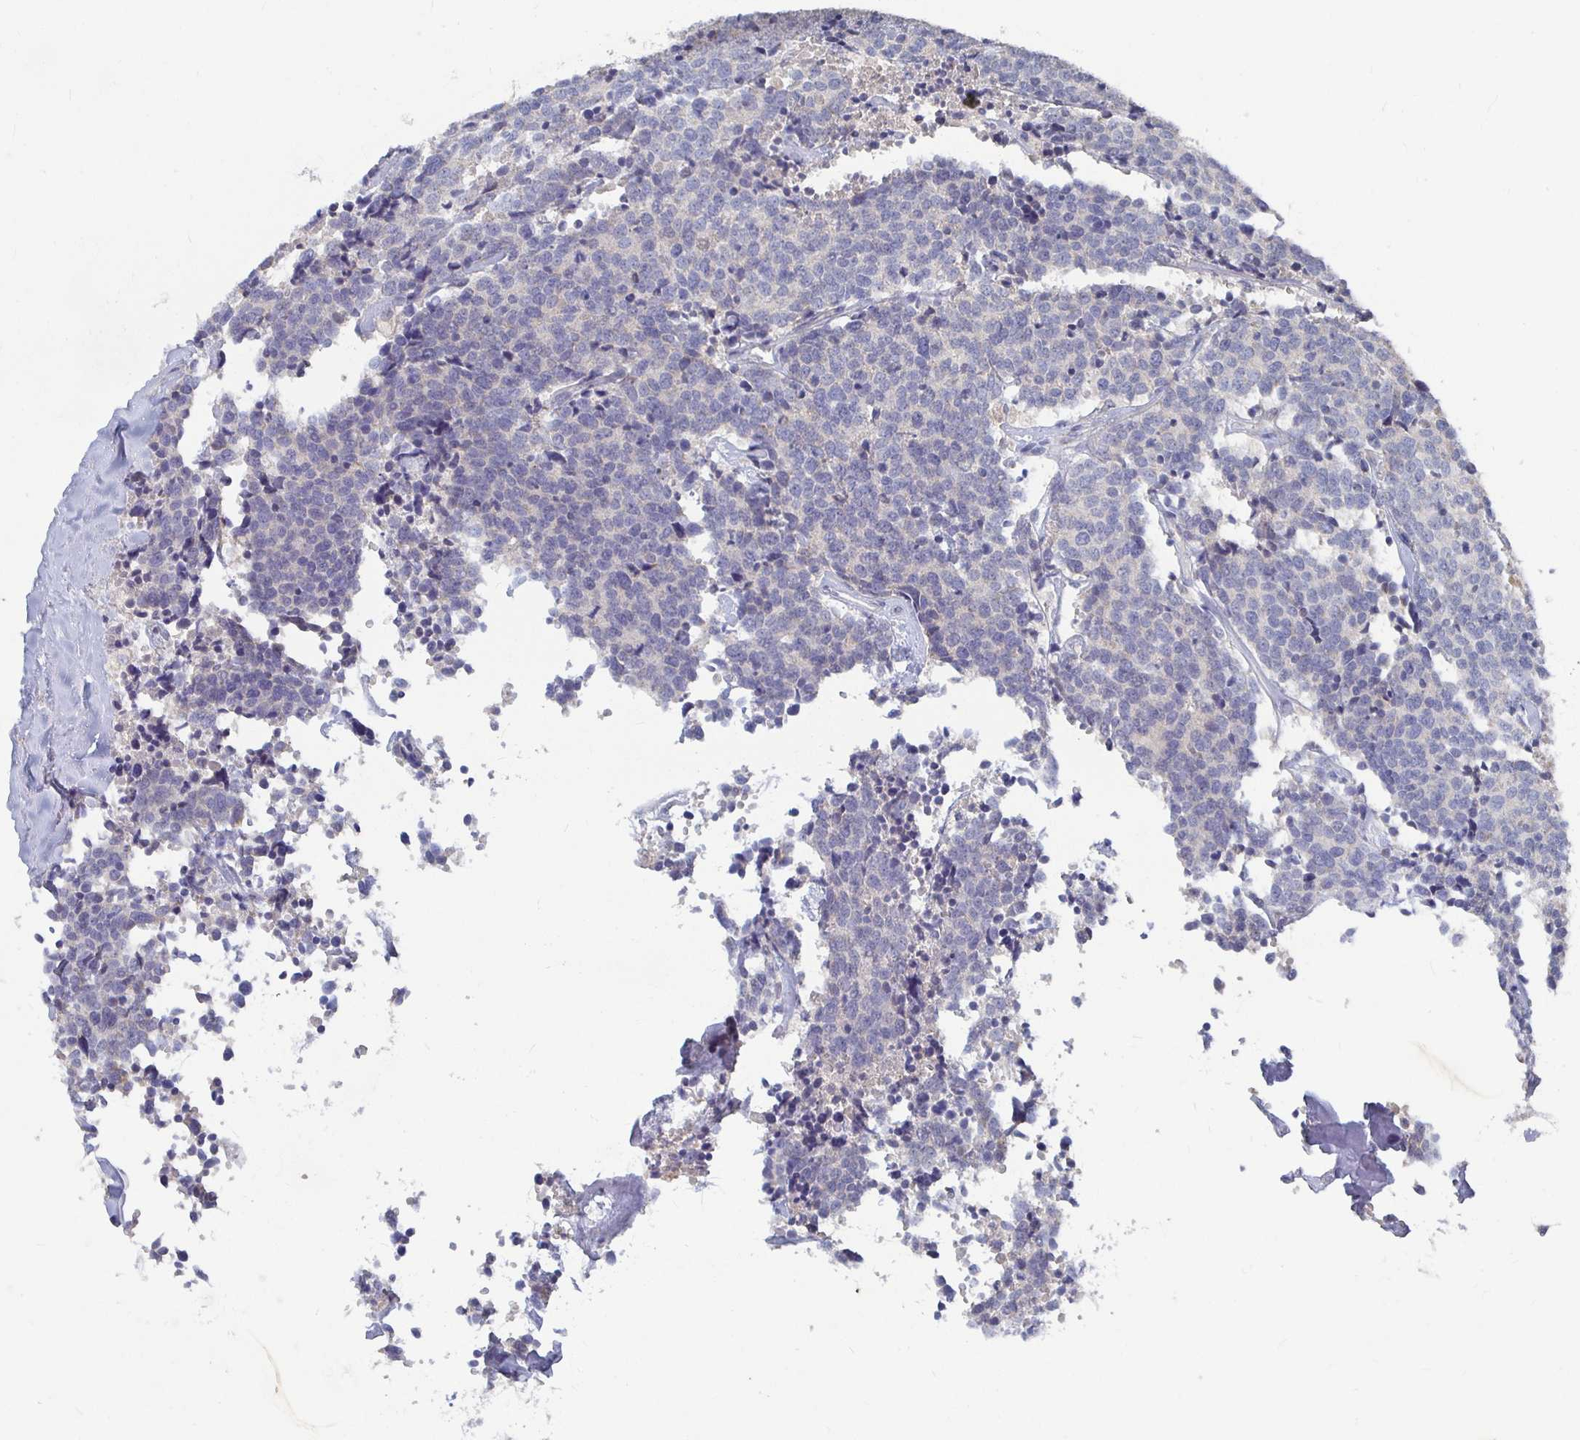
{"staining": {"intensity": "negative", "quantity": "none", "location": "none"}, "tissue": "carcinoid", "cell_type": "Tumor cells", "image_type": "cancer", "snomed": [{"axis": "morphology", "description": "Carcinoid, malignant, NOS"}, {"axis": "topography", "description": "Skin"}], "caption": "Immunohistochemistry micrograph of neoplastic tissue: carcinoid stained with DAB (3,3'-diaminobenzidine) shows no significant protein staining in tumor cells.", "gene": "RNF144B", "patient": {"sex": "female", "age": 79}}